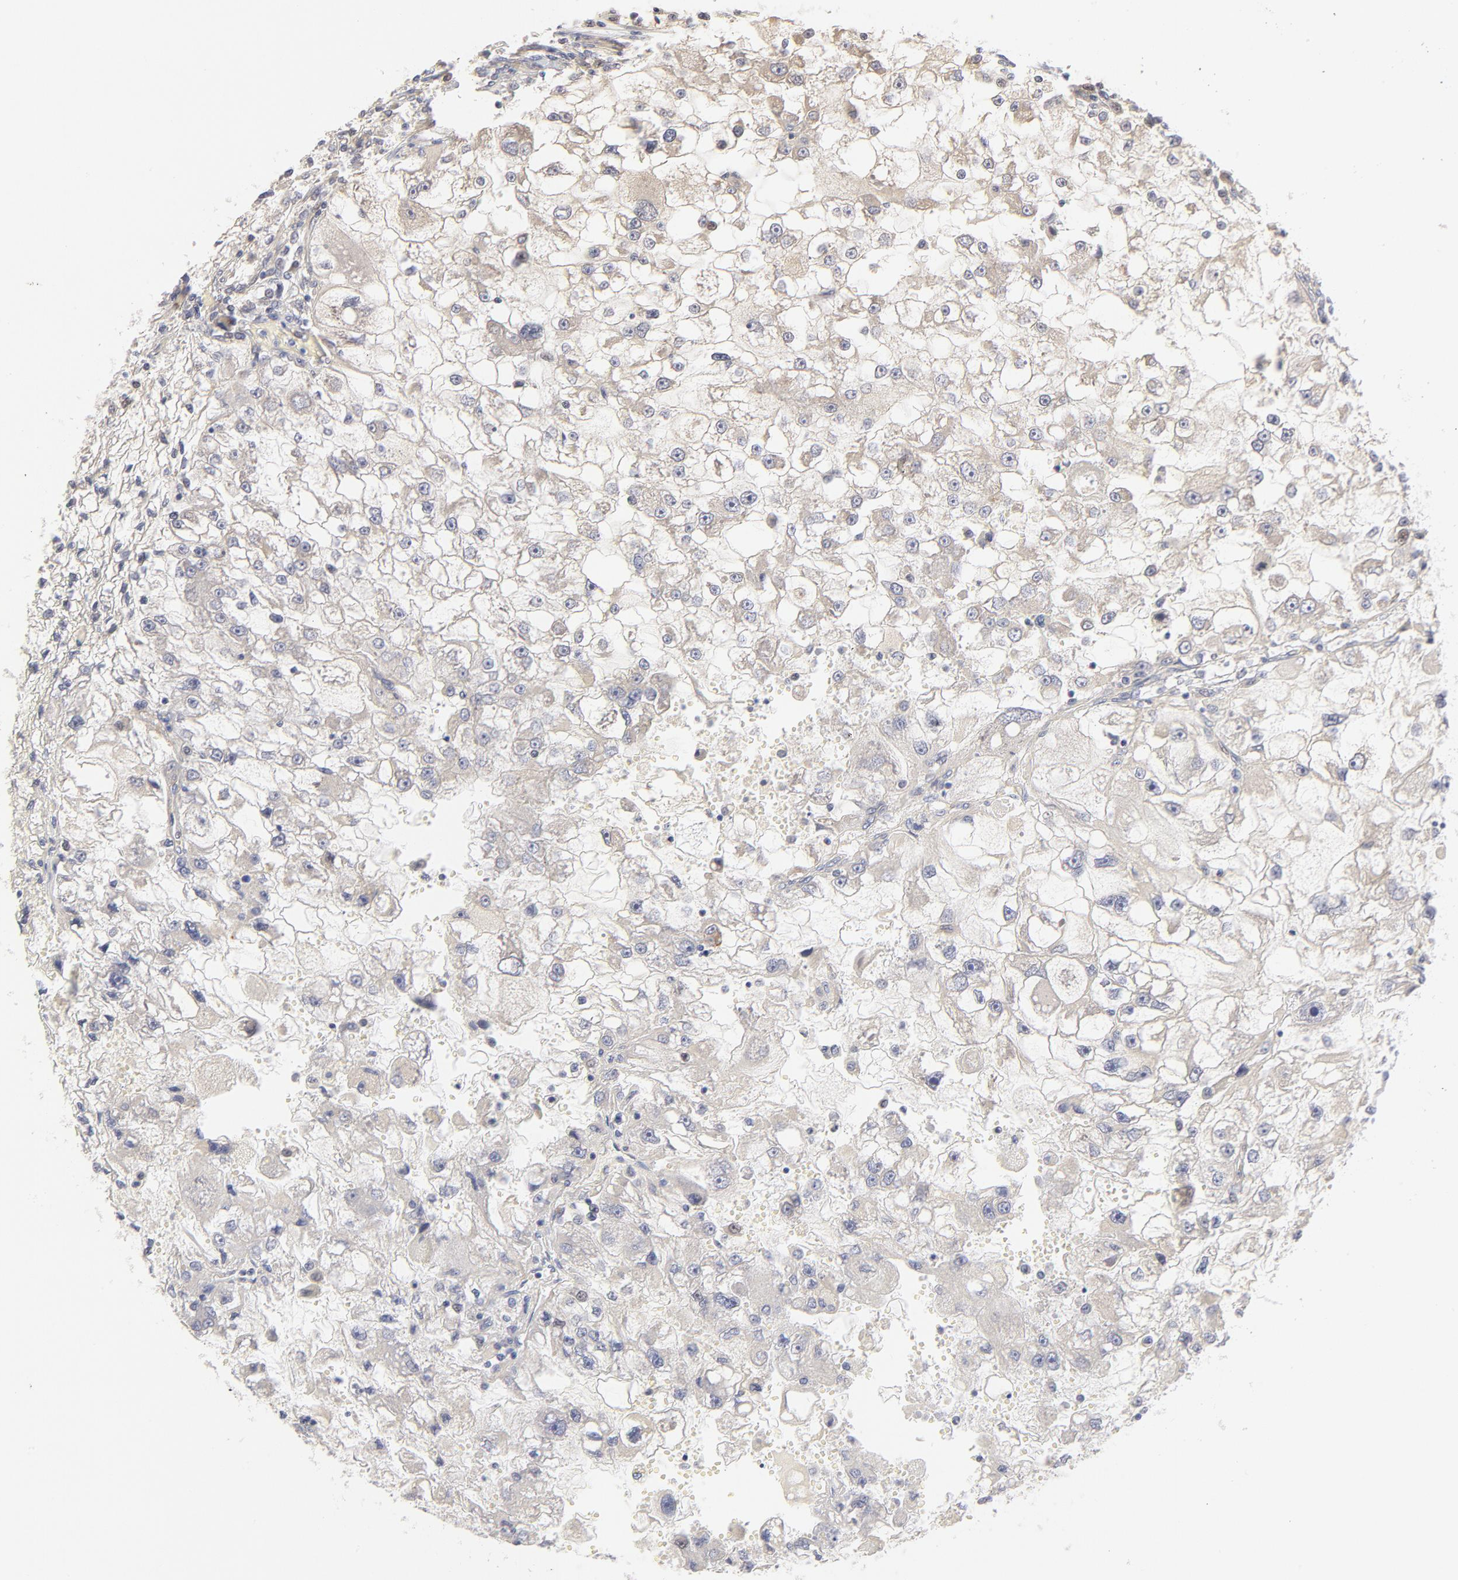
{"staining": {"intensity": "moderate", "quantity": "<25%", "location": "cytoplasmic/membranous"}, "tissue": "renal cancer", "cell_type": "Tumor cells", "image_type": "cancer", "snomed": [{"axis": "morphology", "description": "Adenocarcinoma, NOS"}, {"axis": "topography", "description": "Kidney"}], "caption": "Tumor cells display low levels of moderate cytoplasmic/membranous expression in about <25% of cells in human renal cancer.", "gene": "NKX2-2", "patient": {"sex": "female", "age": 83}}